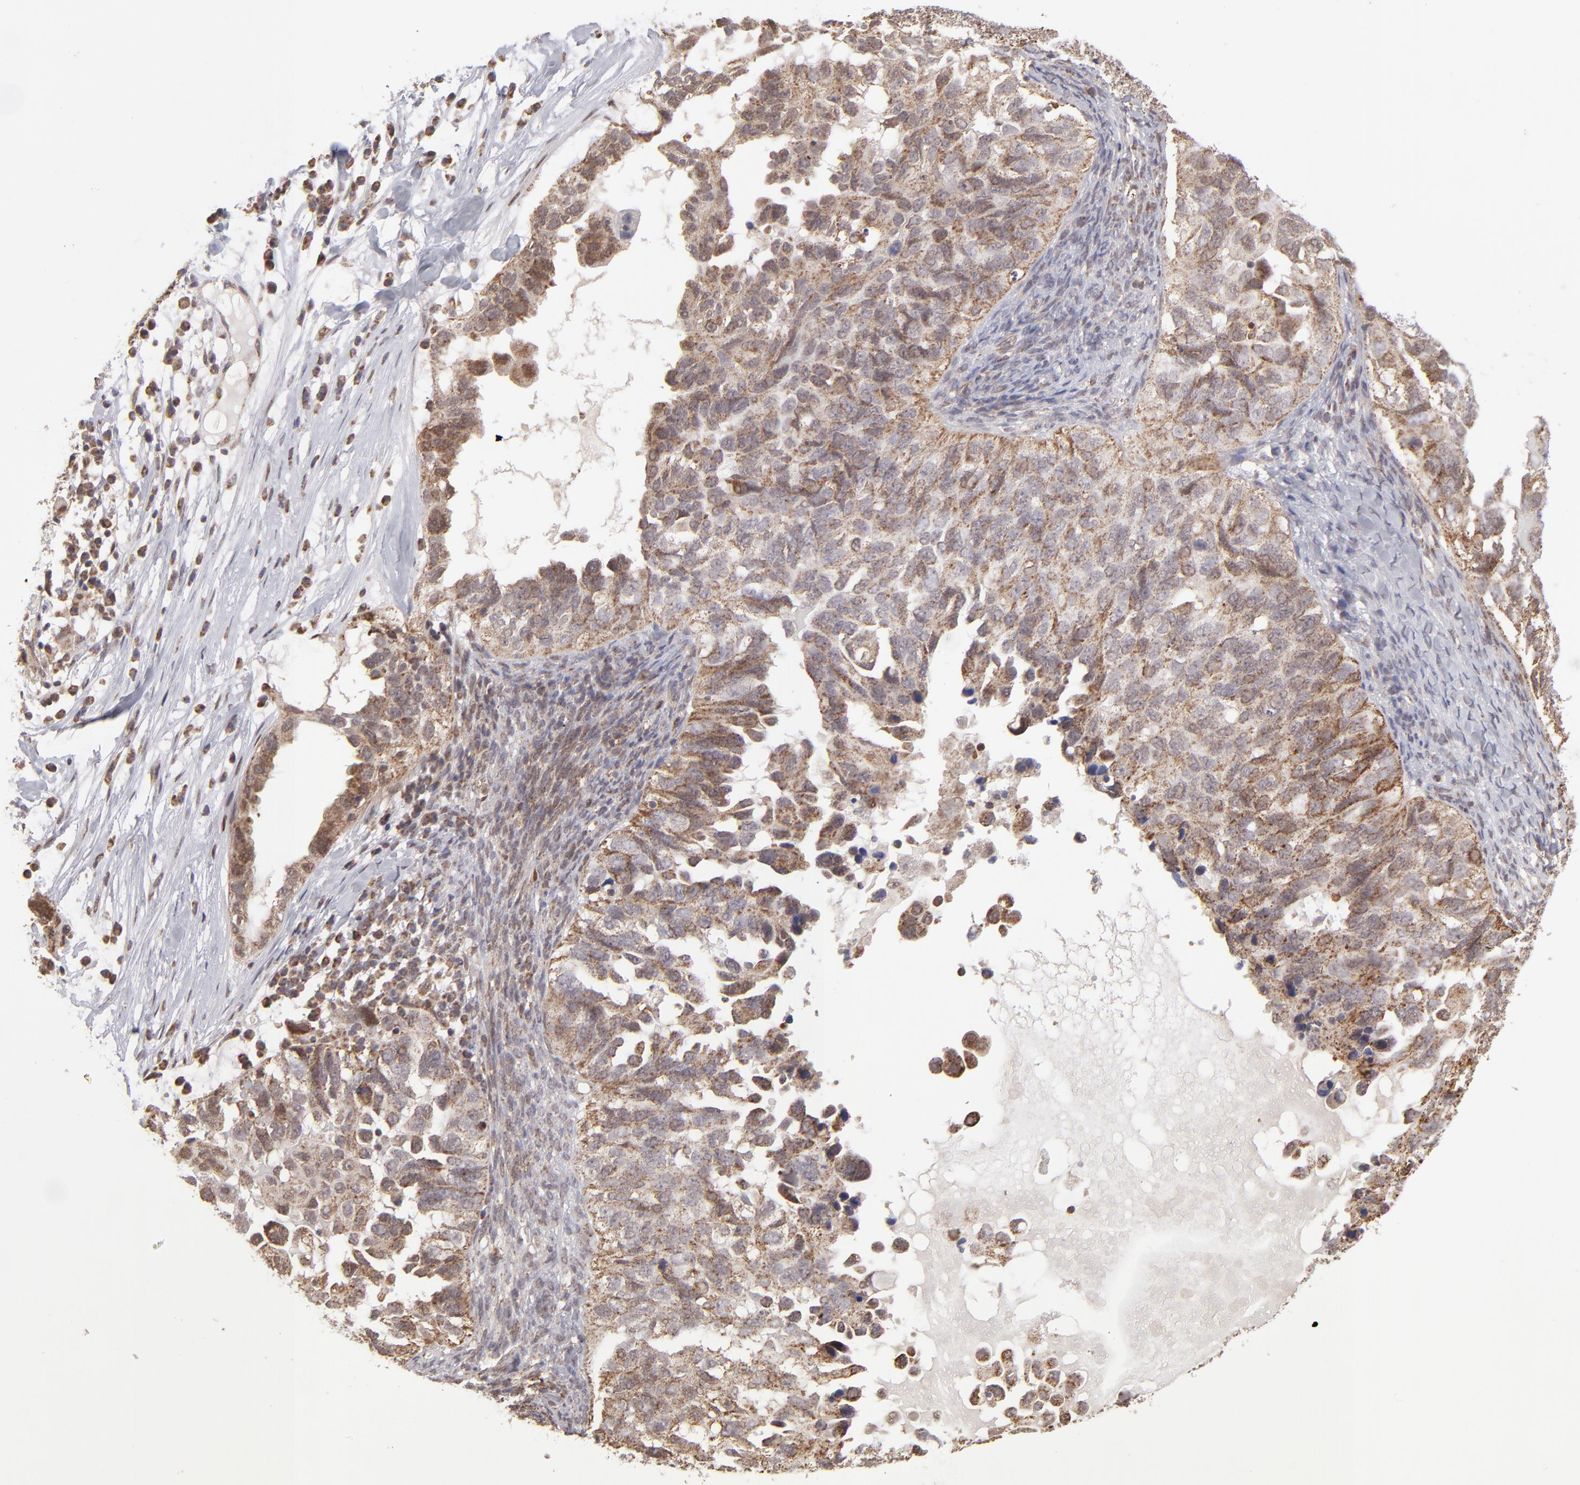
{"staining": {"intensity": "moderate", "quantity": ">75%", "location": "cytoplasmic/membranous,nuclear"}, "tissue": "ovarian cancer", "cell_type": "Tumor cells", "image_type": "cancer", "snomed": [{"axis": "morphology", "description": "Cystadenocarcinoma, serous, NOS"}, {"axis": "topography", "description": "Ovary"}], "caption": "Tumor cells demonstrate medium levels of moderate cytoplasmic/membranous and nuclear expression in approximately >75% of cells in serous cystadenocarcinoma (ovarian). (DAB IHC with brightfield microscopy, high magnification).", "gene": "SLC15A1", "patient": {"sex": "female", "age": 82}}